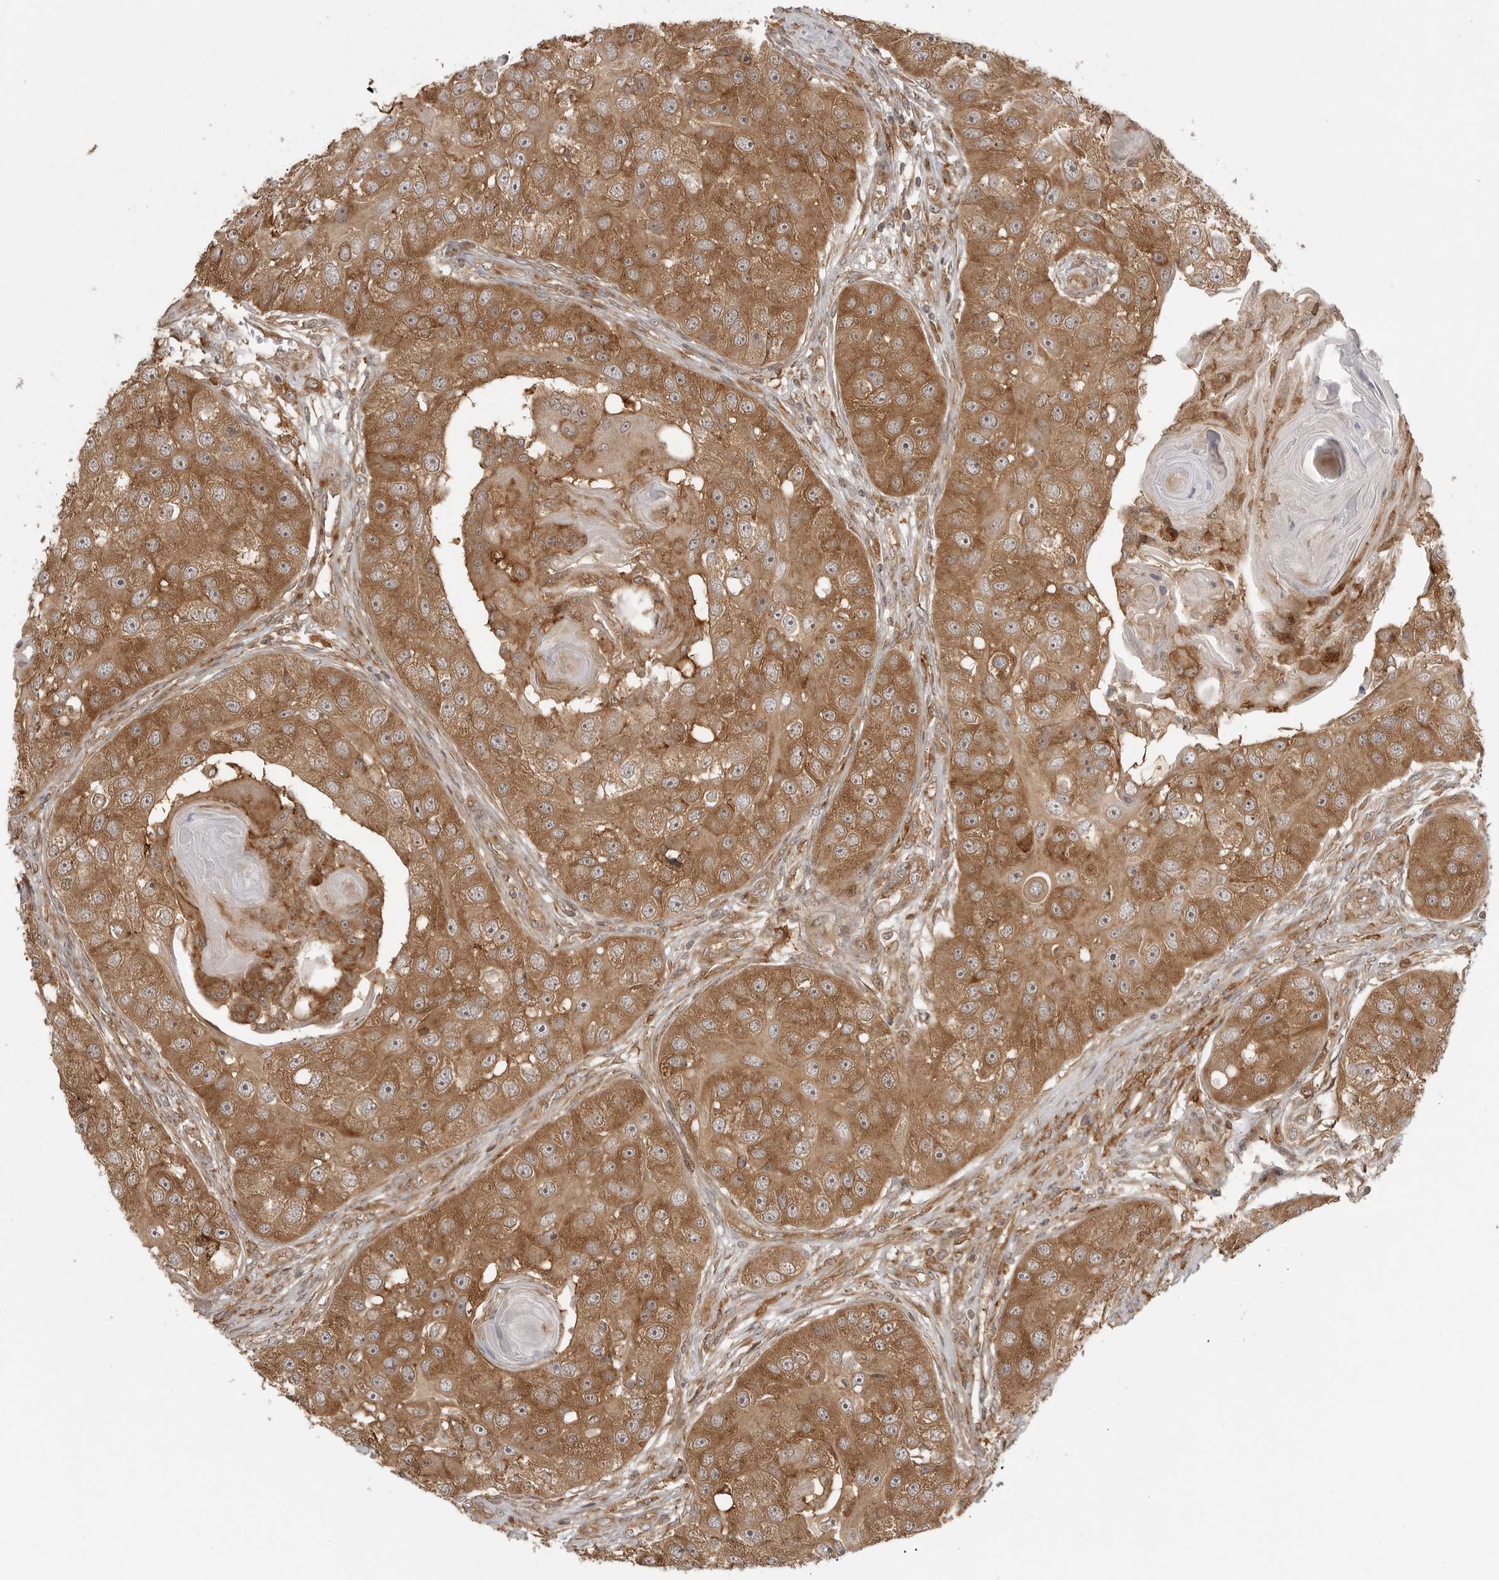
{"staining": {"intensity": "moderate", "quantity": ">75%", "location": "cytoplasmic/membranous"}, "tissue": "head and neck cancer", "cell_type": "Tumor cells", "image_type": "cancer", "snomed": [{"axis": "morphology", "description": "Normal tissue, NOS"}, {"axis": "morphology", "description": "Squamous cell carcinoma, NOS"}, {"axis": "topography", "description": "Skeletal muscle"}, {"axis": "topography", "description": "Head-Neck"}], "caption": "An IHC photomicrograph of tumor tissue is shown. Protein staining in brown shows moderate cytoplasmic/membranous positivity in head and neck cancer within tumor cells. (DAB (3,3'-diaminobenzidine) = brown stain, brightfield microscopy at high magnification).", "gene": "FAT3", "patient": {"sex": "male", "age": 51}}